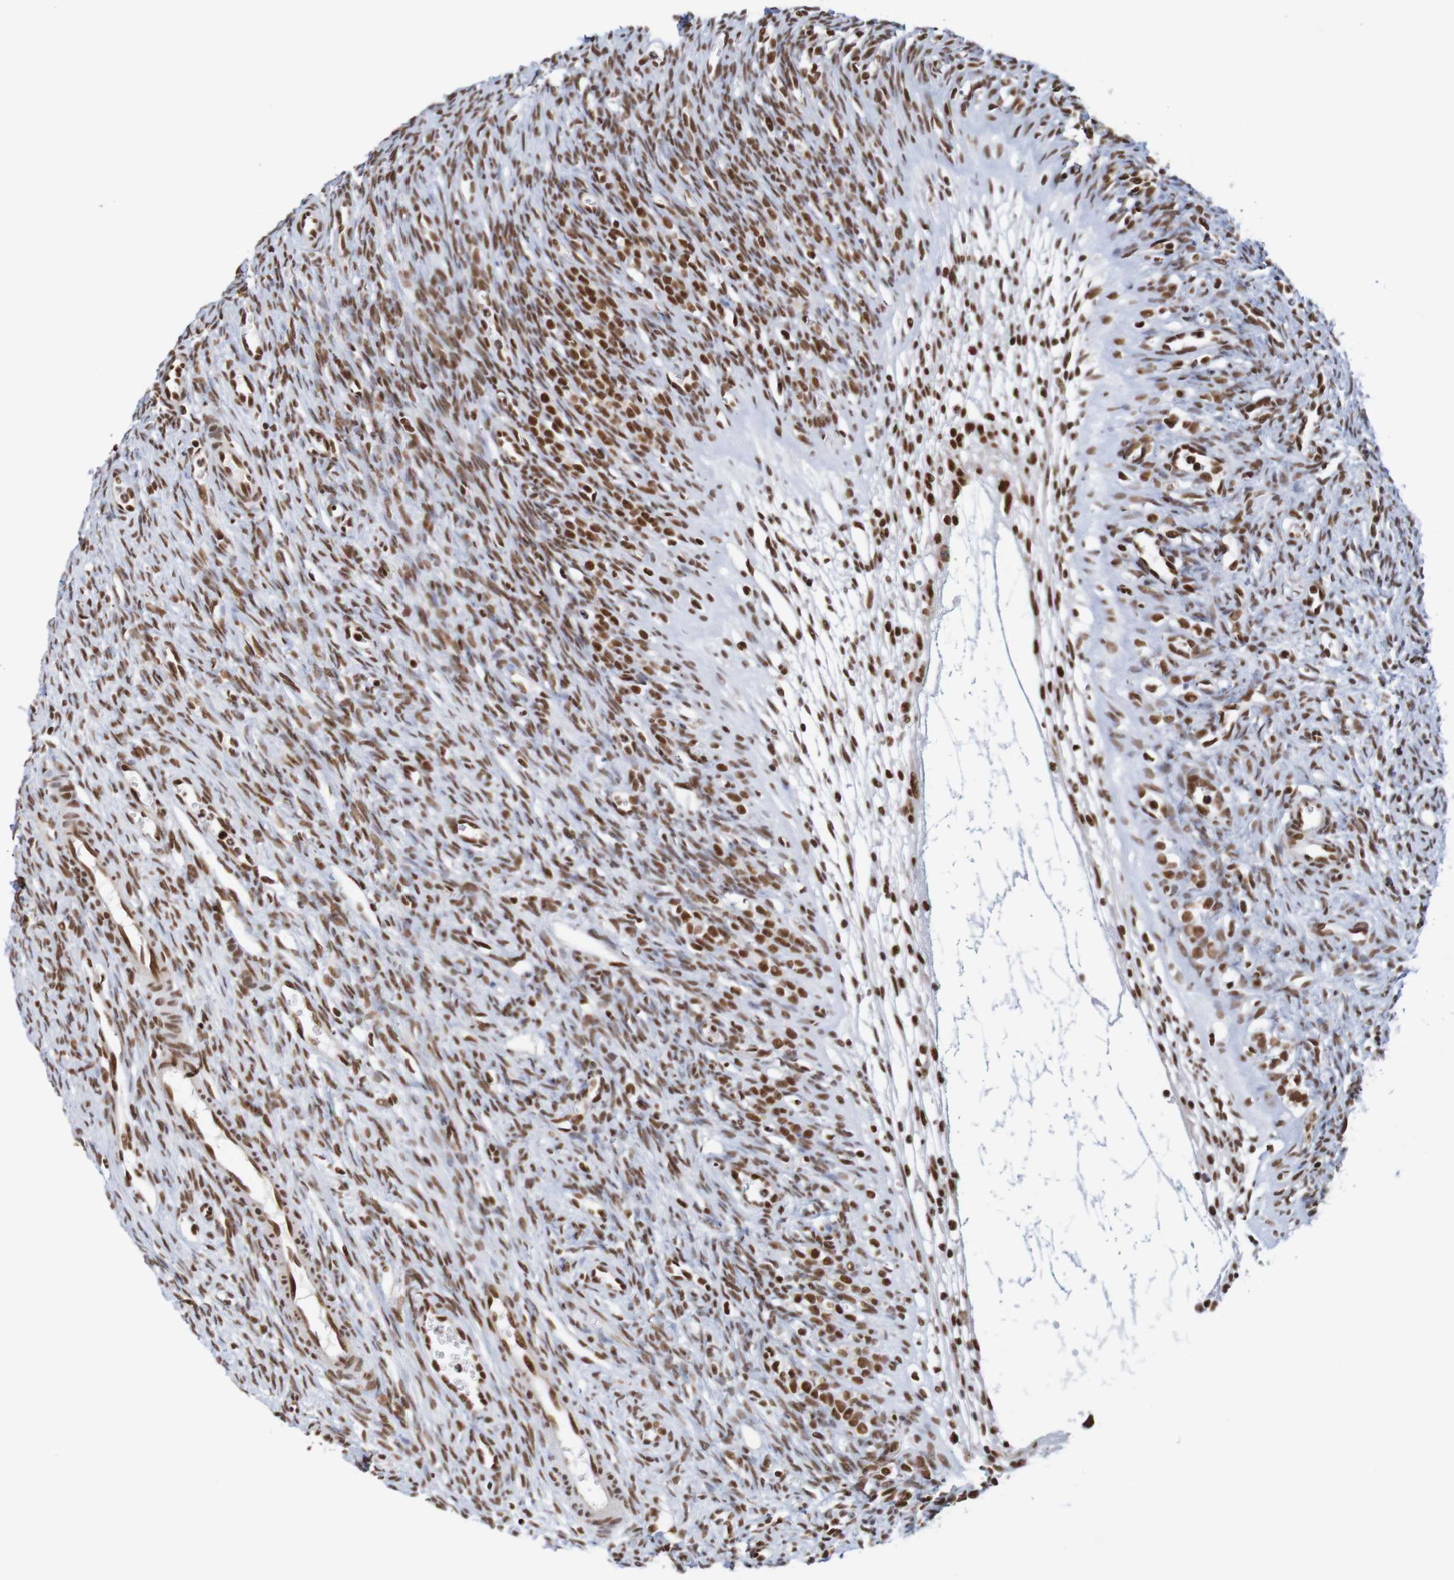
{"staining": {"intensity": "strong", "quantity": ">75%", "location": "nuclear"}, "tissue": "ovary", "cell_type": "Ovarian stroma cells", "image_type": "normal", "snomed": [{"axis": "morphology", "description": "Normal tissue, NOS"}, {"axis": "topography", "description": "Ovary"}], "caption": "Unremarkable ovary demonstrates strong nuclear expression in approximately >75% of ovarian stroma cells.", "gene": "THRAP3", "patient": {"sex": "female", "age": 33}}